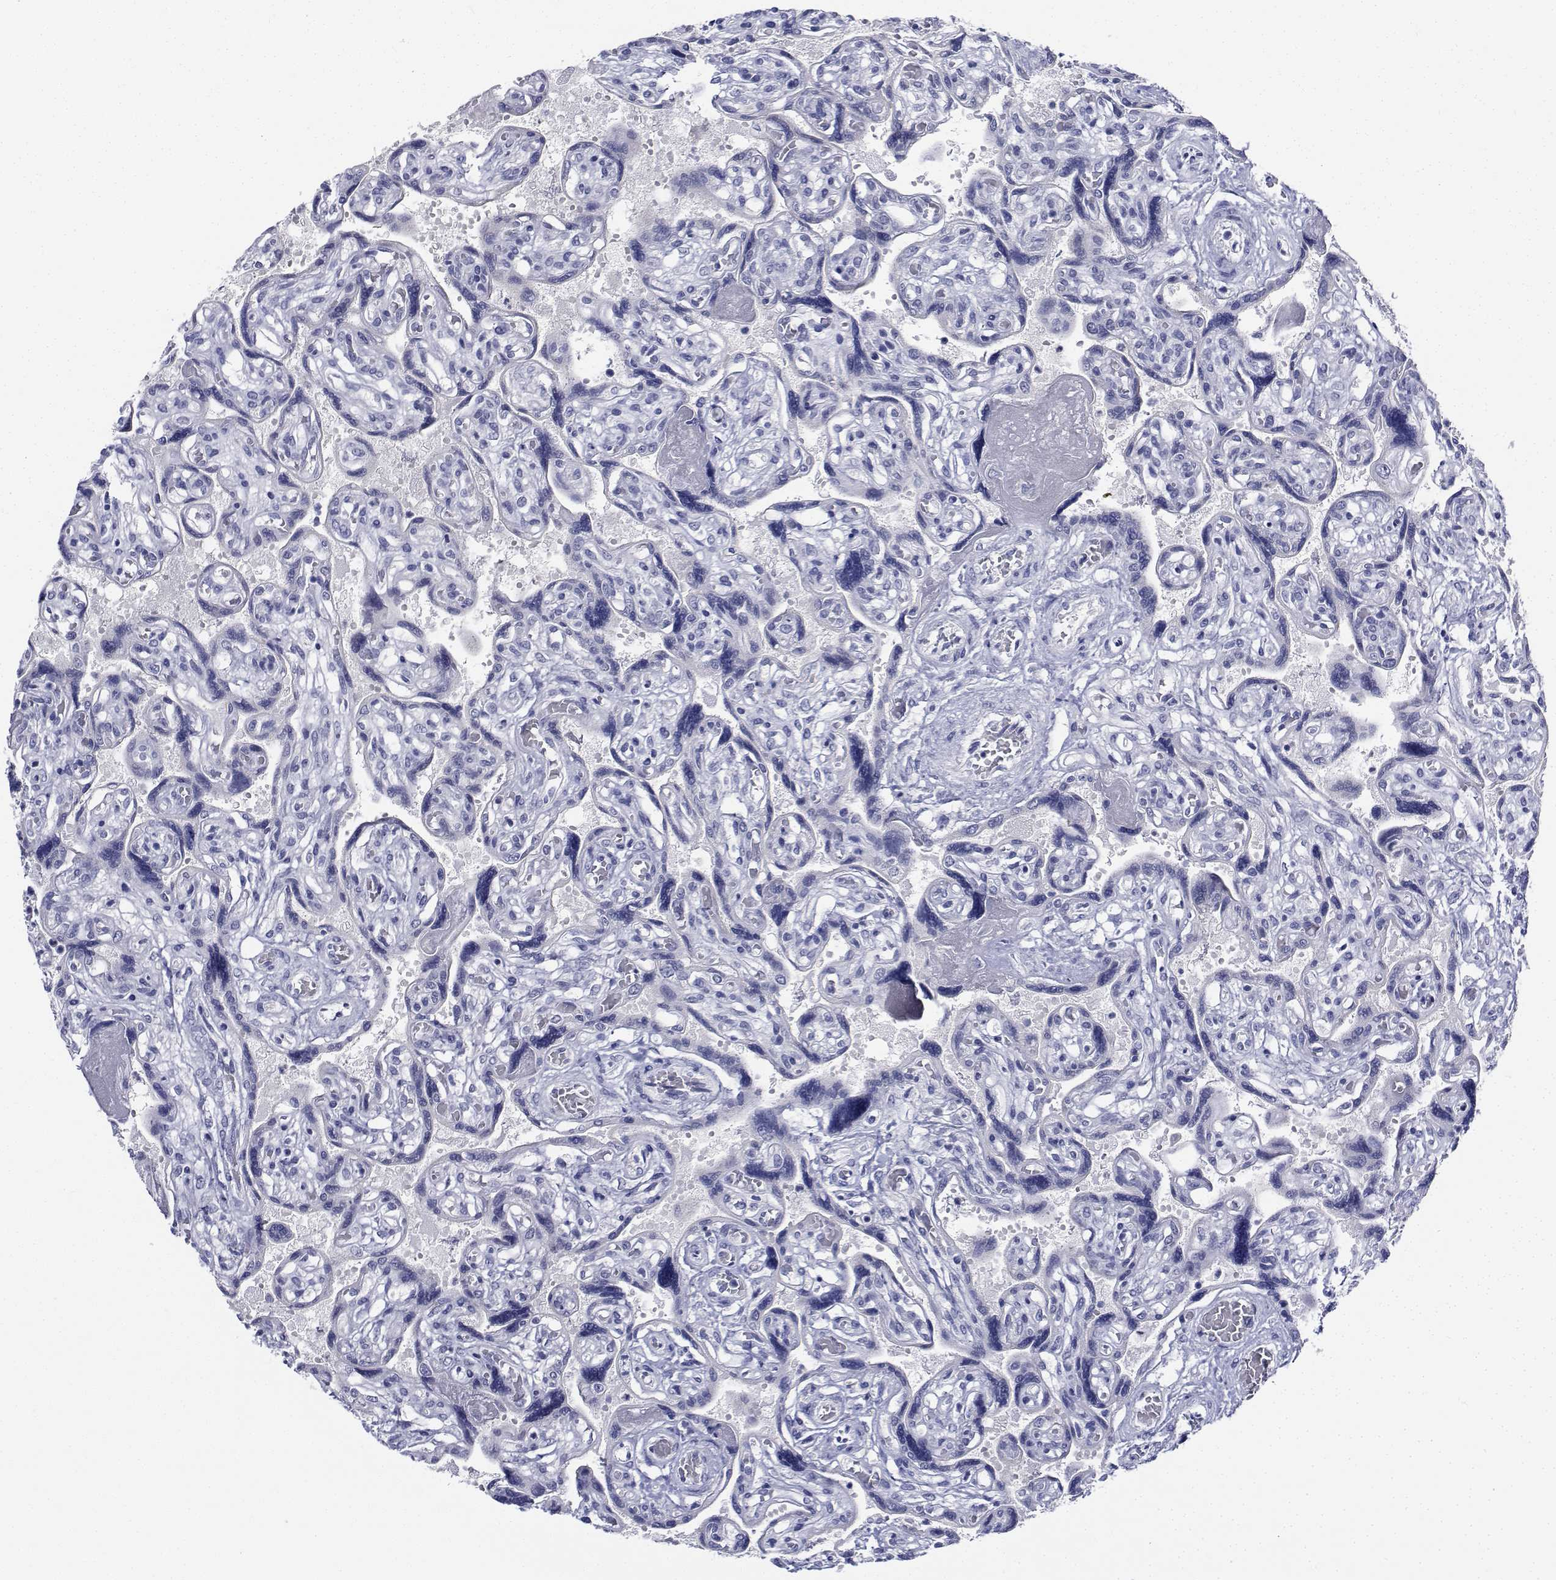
{"staining": {"intensity": "negative", "quantity": "none", "location": "none"}, "tissue": "placenta", "cell_type": "Decidual cells", "image_type": "normal", "snomed": [{"axis": "morphology", "description": "Normal tissue, NOS"}, {"axis": "topography", "description": "Placenta"}], "caption": "An image of human placenta is negative for staining in decidual cells. (Brightfield microscopy of DAB (3,3'-diaminobenzidine) immunohistochemistry (IHC) at high magnification).", "gene": "PLXNA4", "patient": {"sex": "female", "age": 32}}